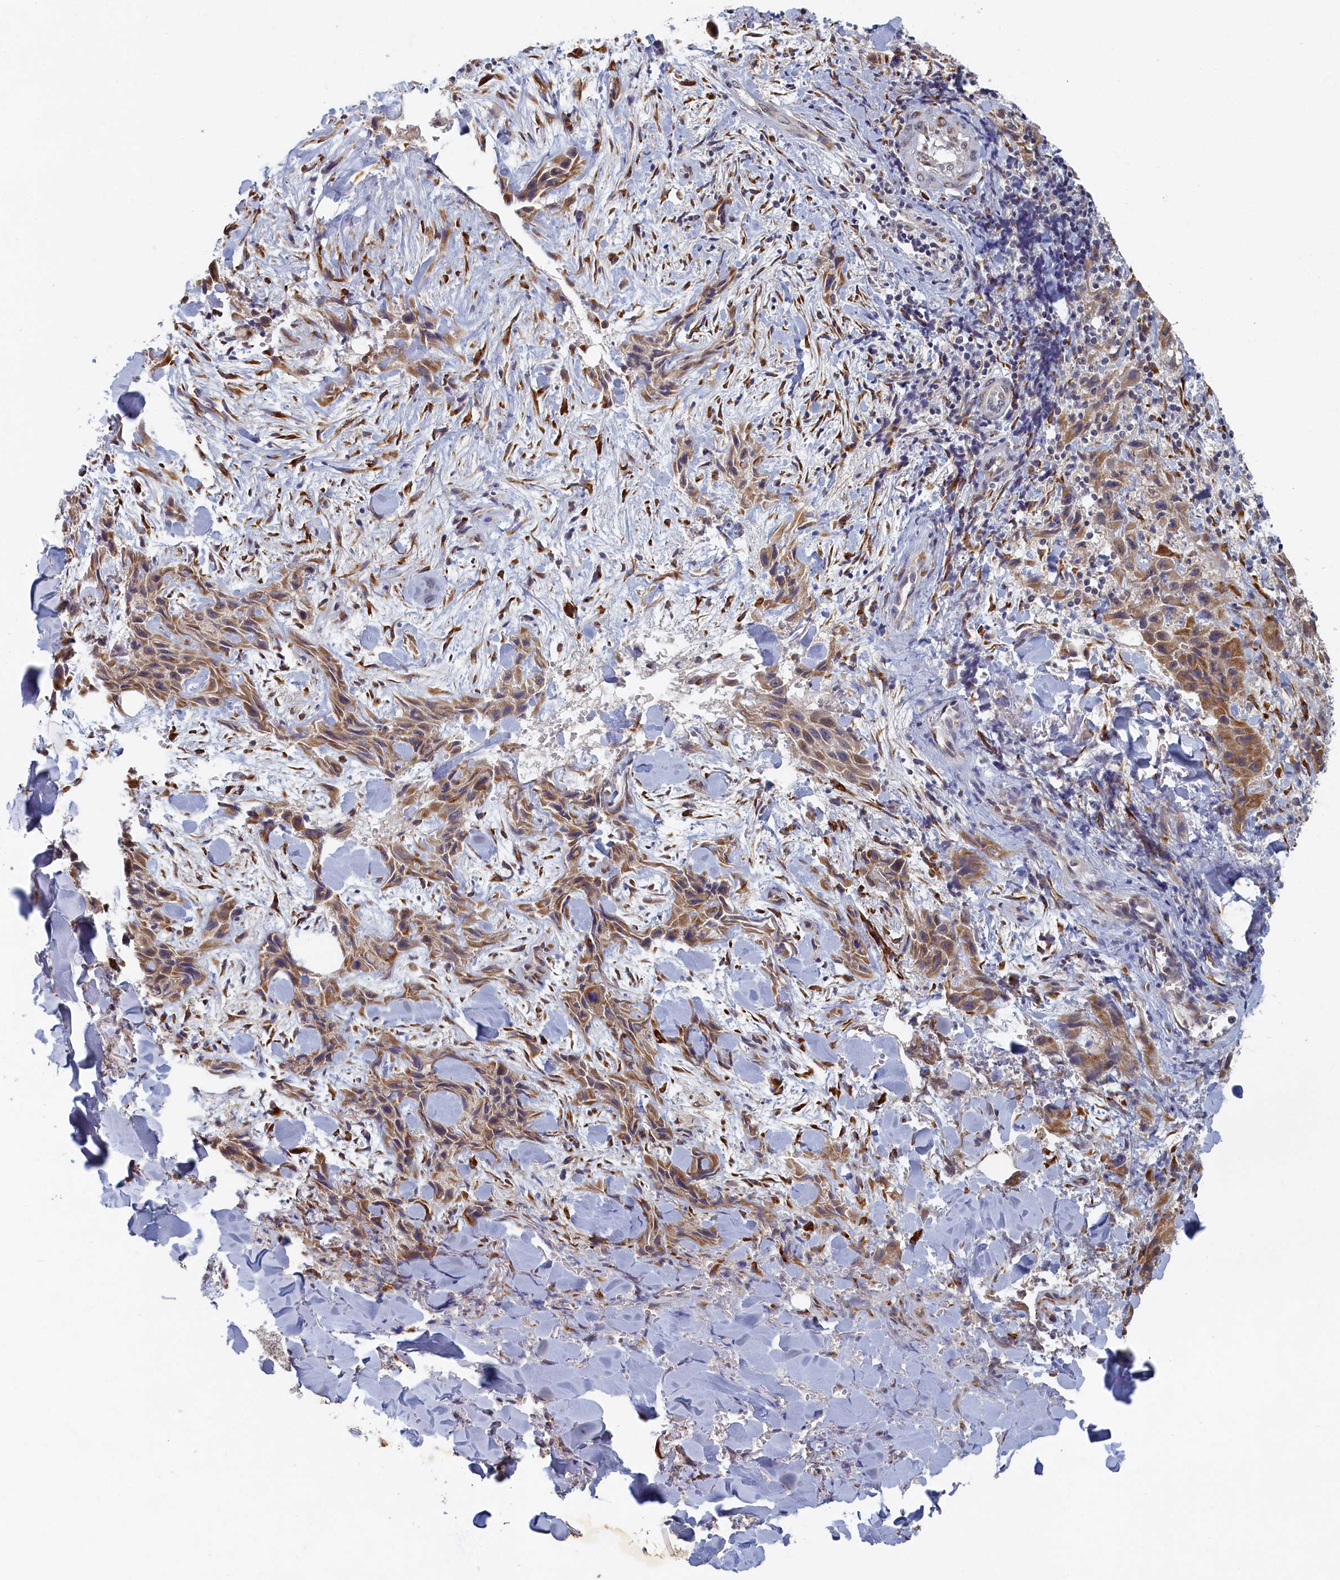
{"staining": {"intensity": "moderate", "quantity": "25%-75%", "location": "cytoplasmic/membranous"}, "tissue": "skin cancer", "cell_type": "Tumor cells", "image_type": "cancer", "snomed": [{"axis": "morphology", "description": "Squamous cell carcinoma, NOS"}, {"axis": "topography", "description": "Skin"}, {"axis": "topography", "description": "Subcutis"}], "caption": "Immunohistochemical staining of squamous cell carcinoma (skin) reveals medium levels of moderate cytoplasmic/membranous protein staining in about 25%-75% of tumor cells. Nuclei are stained in blue.", "gene": "DNAJC17", "patient": {"sex": "male", "age": 73}}